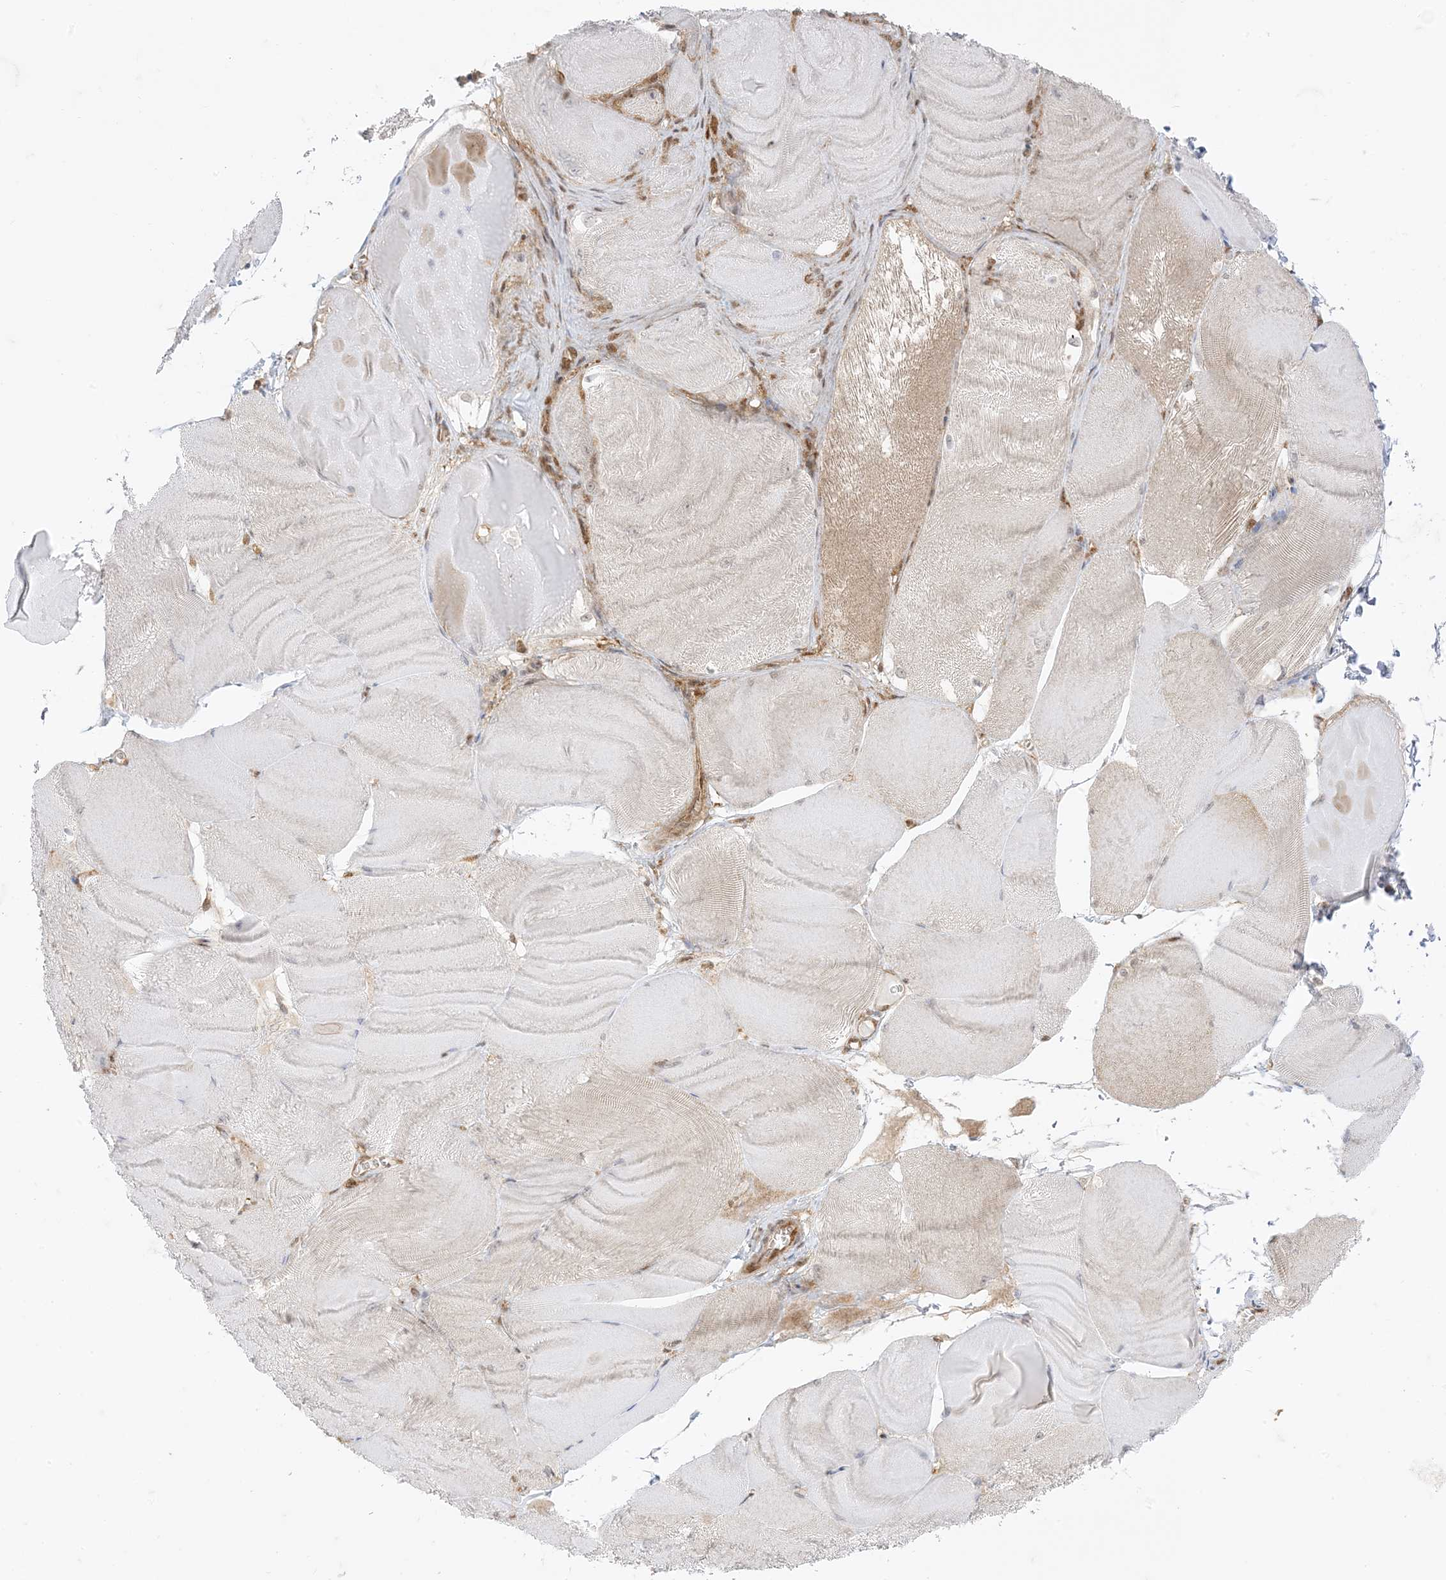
{"staining": {"intensity": "weak", "quantity": "<25%", "location": "cytoplasmic/membranous"}, "tissue": "skeletal muscle", "cell_type": "Myocytes", "image_type": "normal", "snomed": [{"axis": "morphology", "description": "Normal tissue, NOS"}, {"axis": "morphology", "description": "Basal cell carcinoma"}, {"axis": "topography", "description": "Skeletal muscle"}], "caption": "A high-resolution photomicrograph shows immunohistochemistry staining of normal skeletal muscle, which demonstrates no significant staining in myocytes.", "gene": "PTPA", "patient": {"sex": "female", "age": 64}}